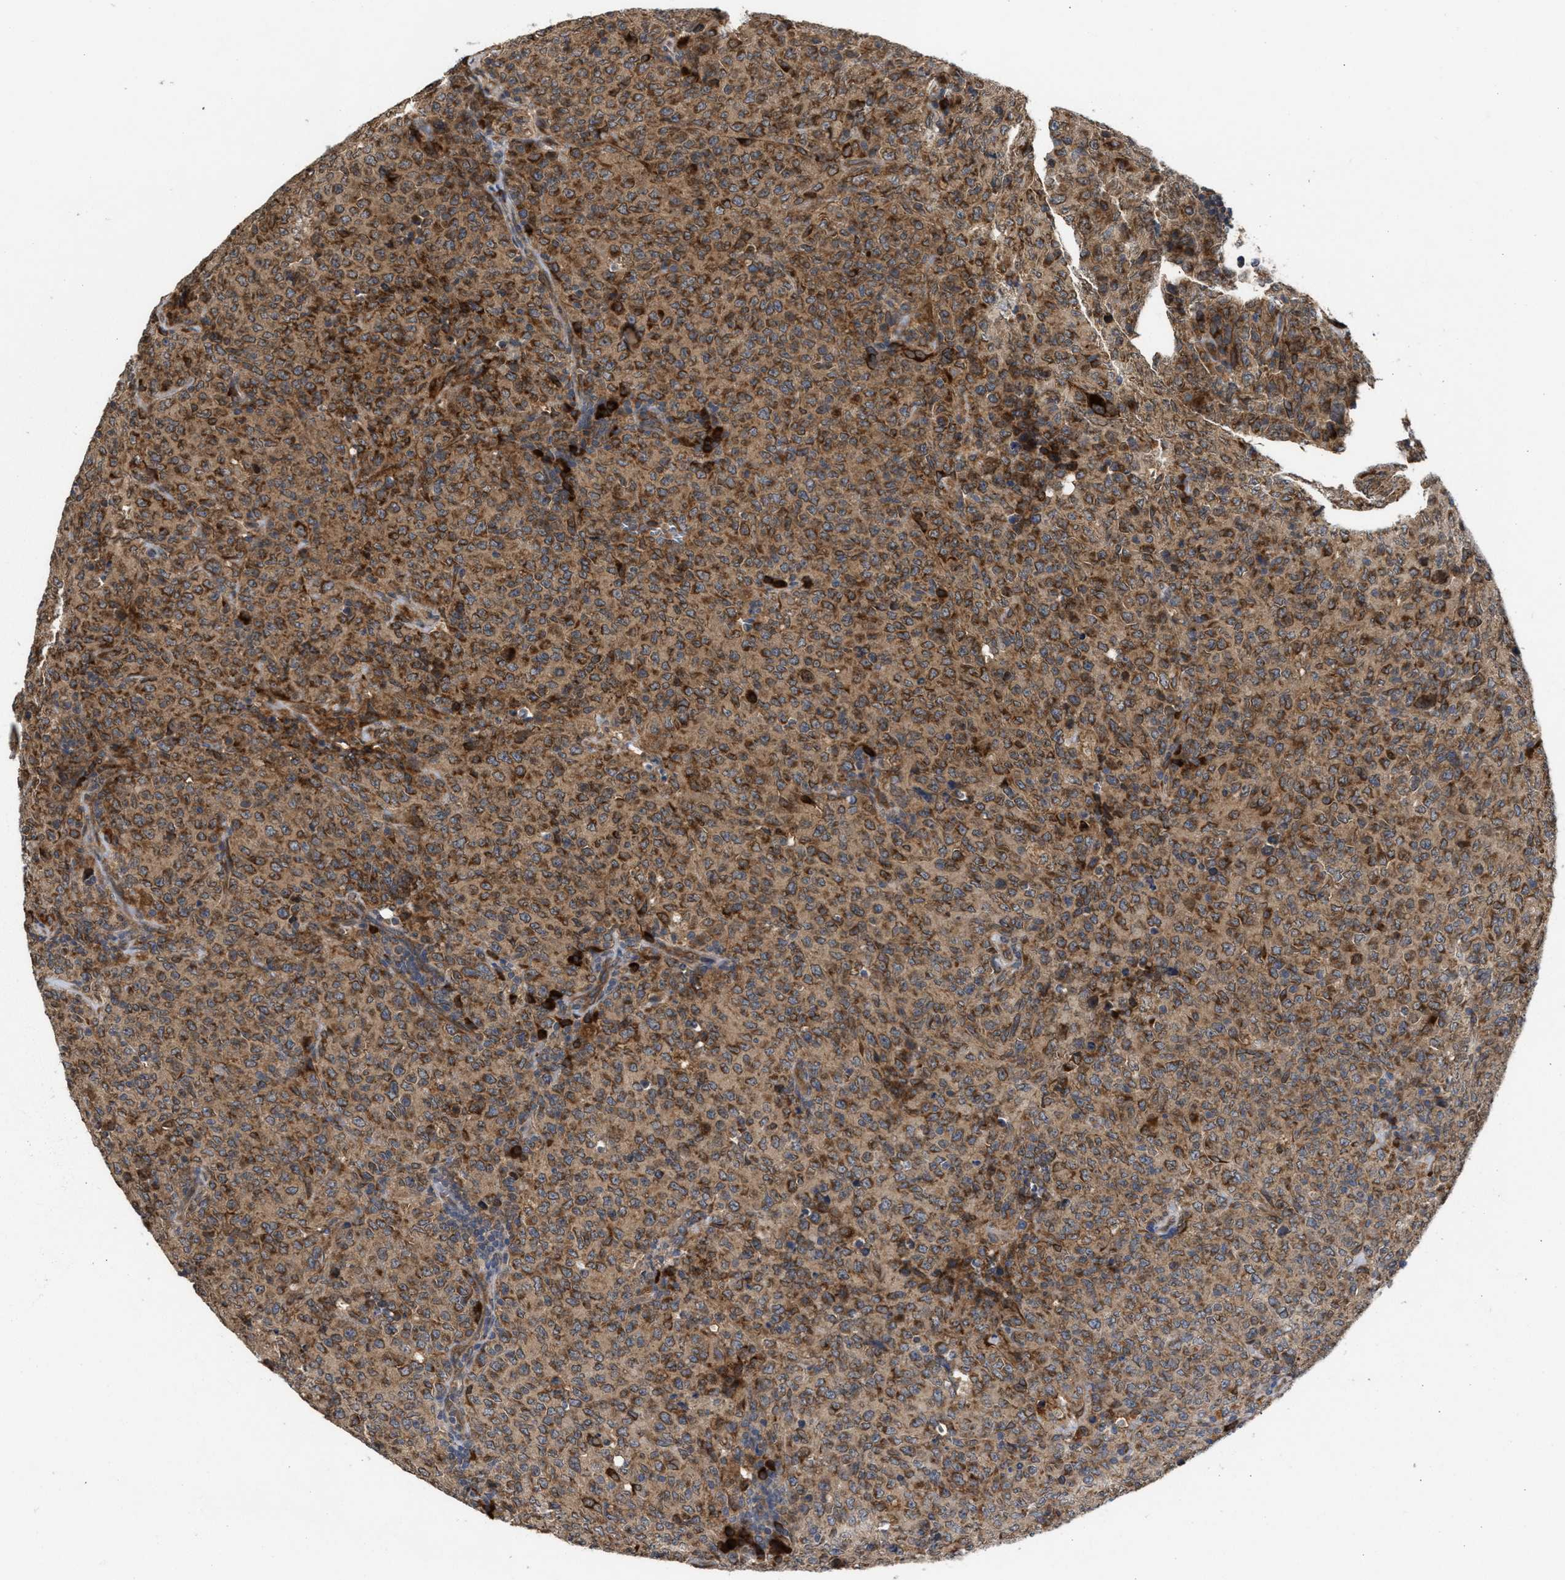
{"staining": {"intensity": "moderate", "quantity": ">75%", "location": "cytoplasmic/membranous"}, "tissue": "lymphoma", "cell_type": "Tumor cells", "image_type": "cancer", "snomed": [{"axis": "morphology", "description": "Malignant lymphoma, non-Hodgkin's type, High grade"}, {"axis": "topography", "description": "Tonsil"}], "caption": "Immunohistochemistry (IHC) photomicrograph of neoplastic tissue: lymphoma stained using IHC reveals medium levels of moderate protein expression localized specifically in the cytoplasmic/membranous of tumor cells, appearing as a cytoplasmic/membranous brown color.", "gene": "SAR1A", "patient": {"sex": "female", "age": 36}}